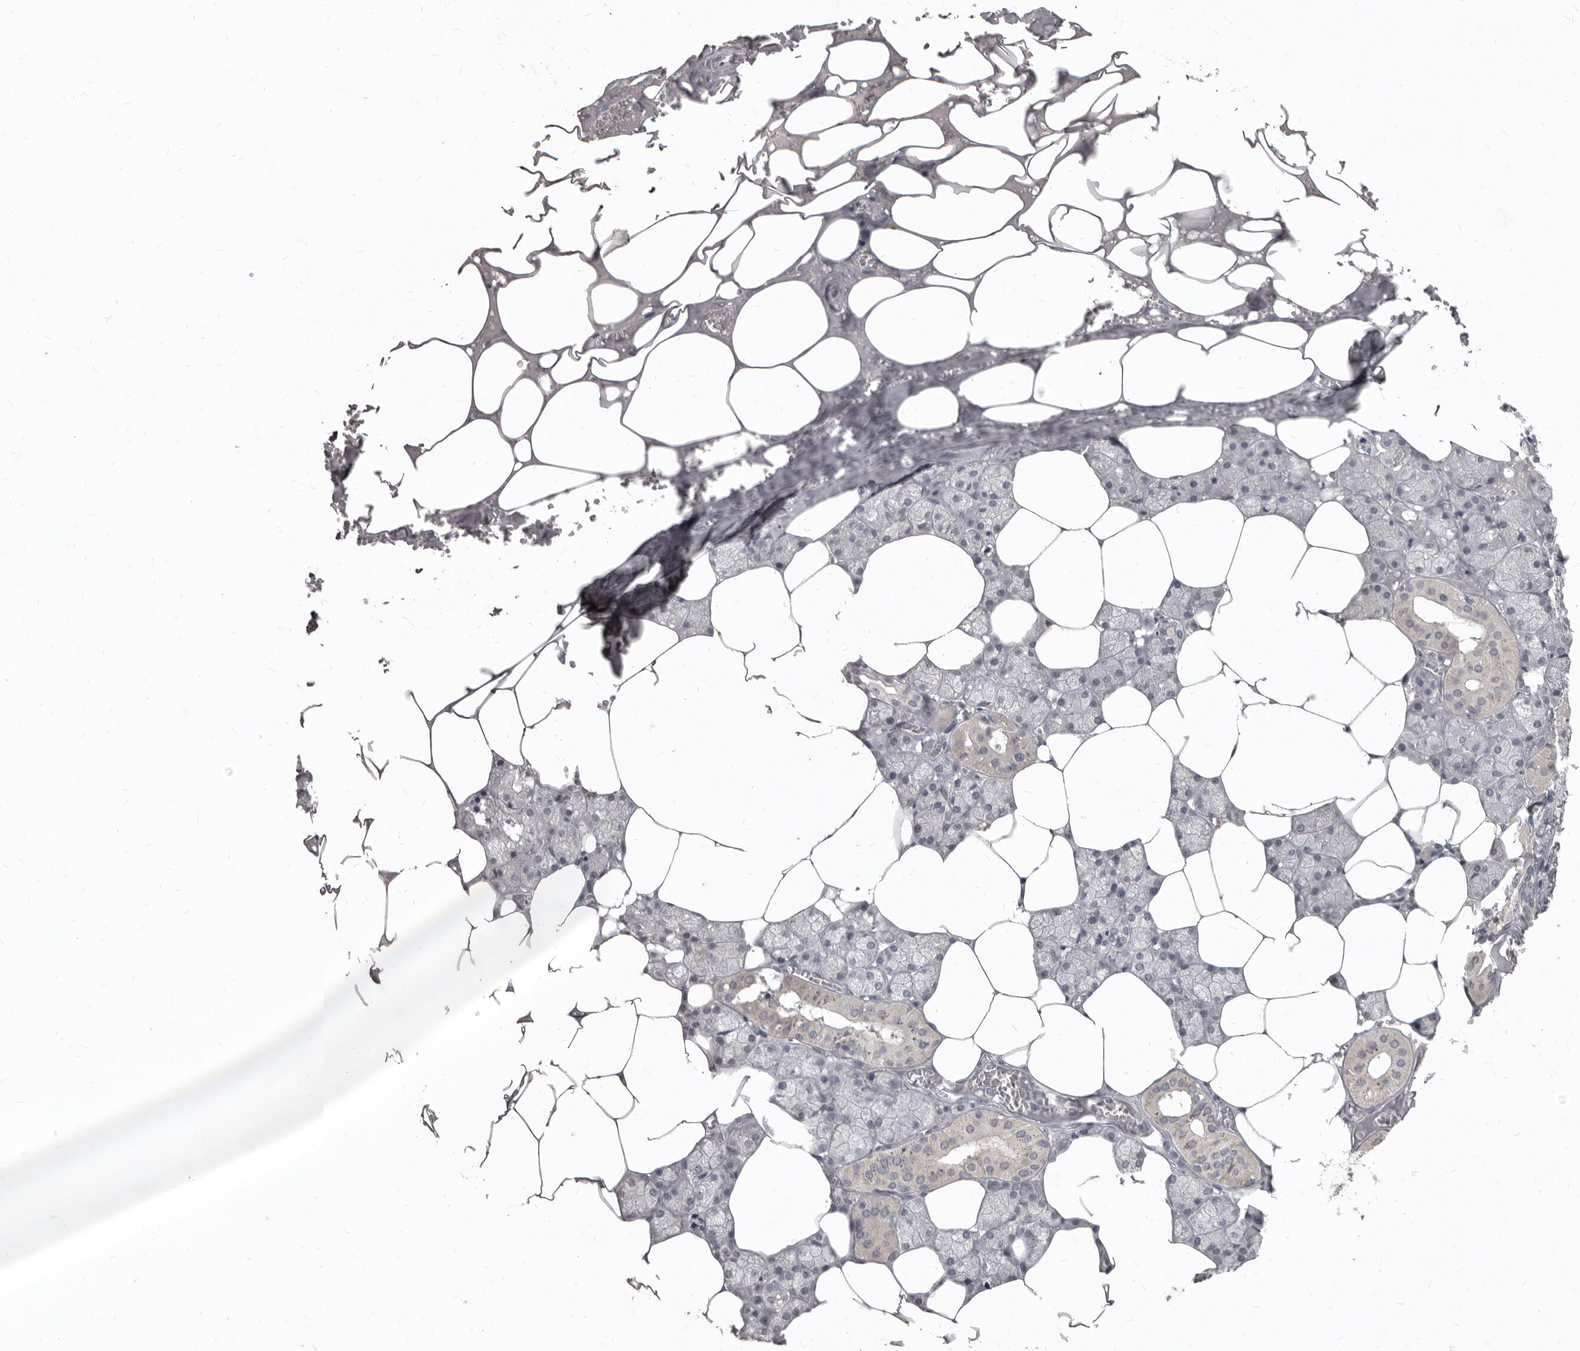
{"staining": {"intensity": "weak", "quantity": "<25%", "location": "cytoplasmic/membranous"}, "tissue": "salivary gland", "cell_type": "Glandular cells", "image_type": "normal", "snomed": [{"axis": "morphology", "description": "Normal tissue, NOS"}, {"axis": "topography", "description": "Salivary gland"}], "caption": "There is no significant positivity in glandular cells of salivary gland. The staining is performed using DAB (3,3'-diaminobenzidine) brown chromogen with nuclei counter-stained in using hematoxylin.", "gene": "SULT1E1", "patient": {"sex": "male", "age": 62}}